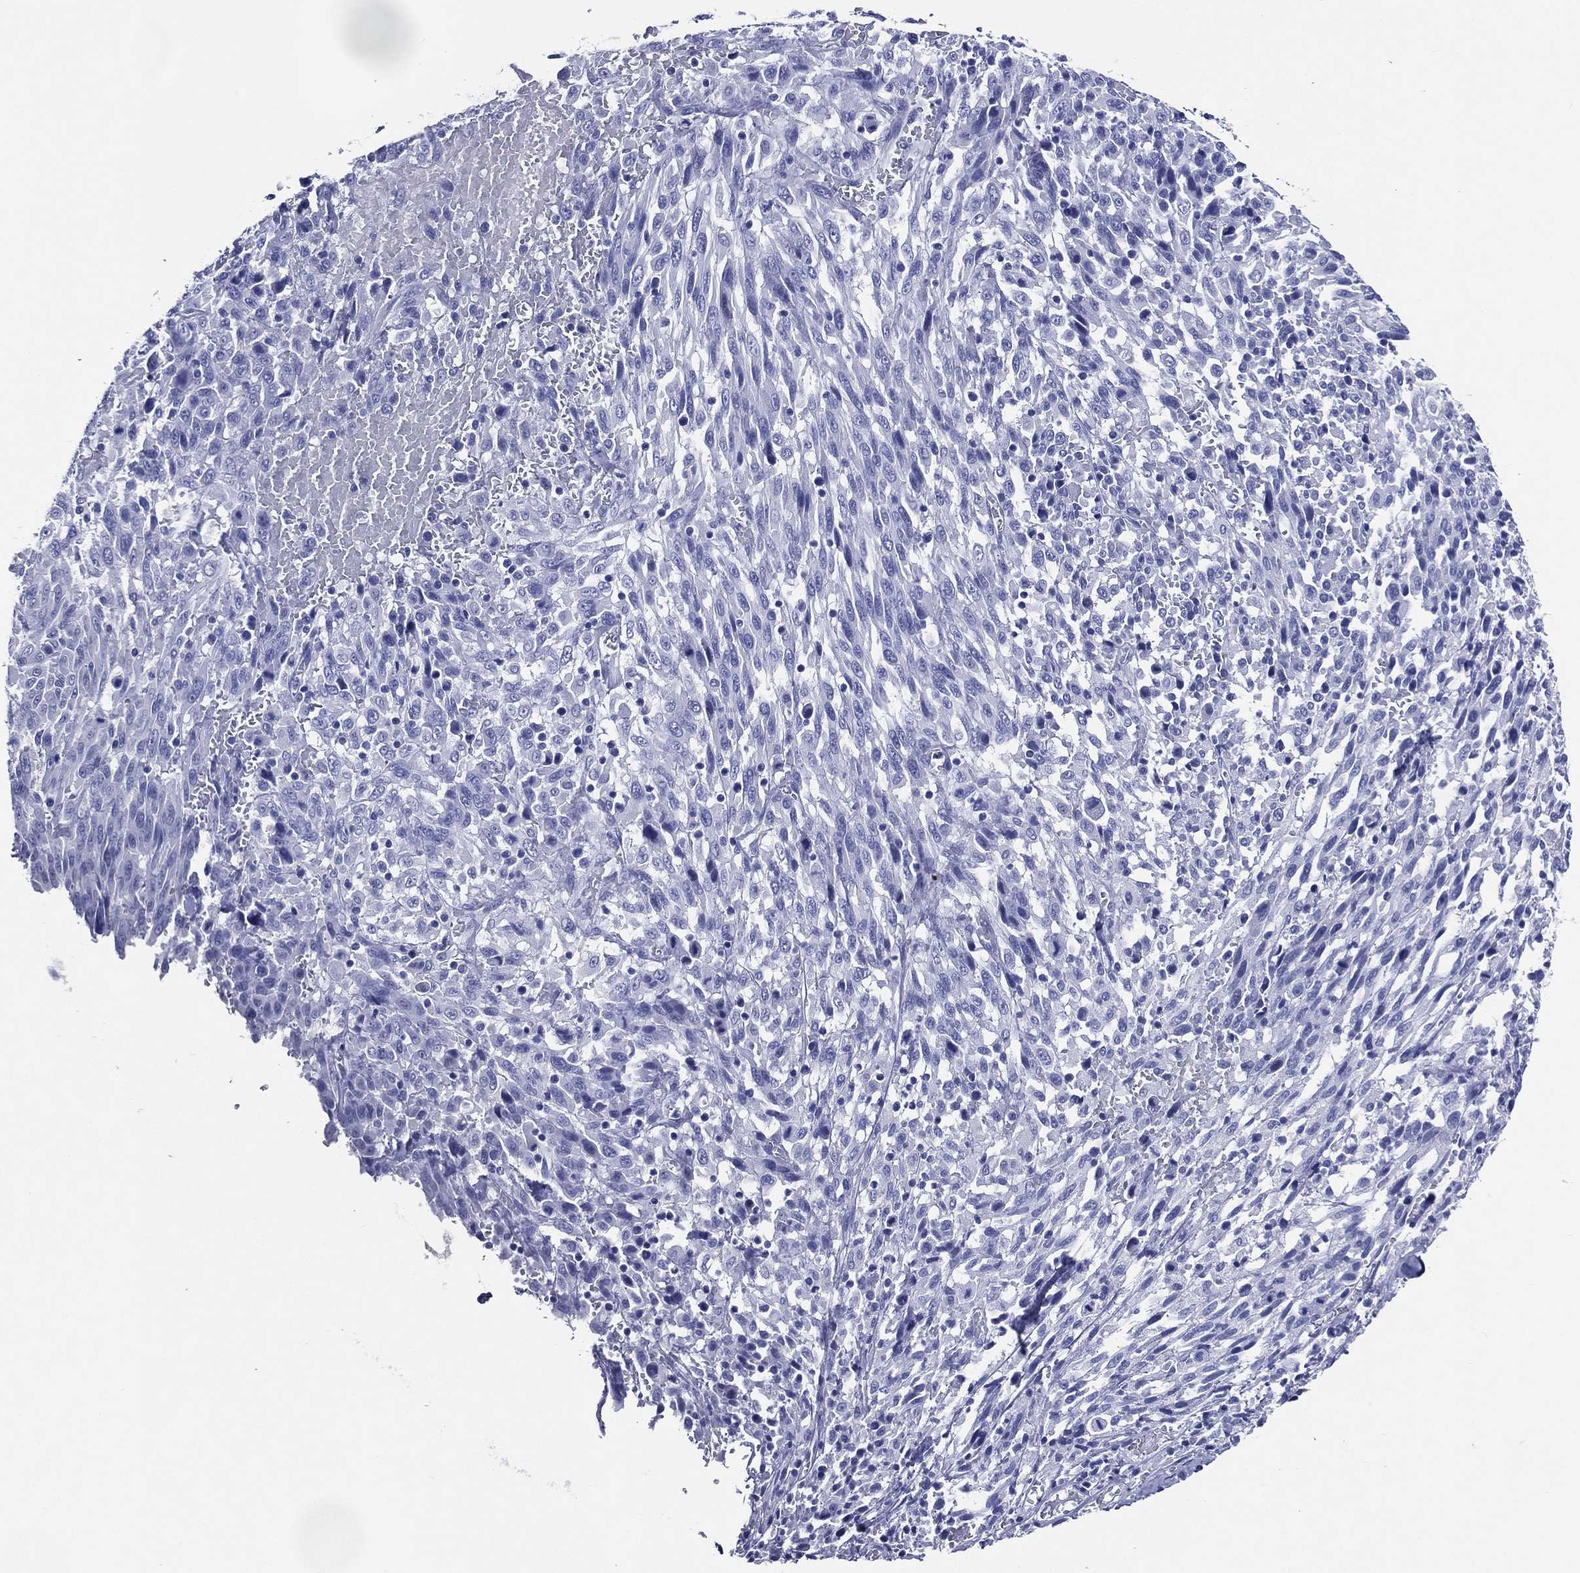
{"staining": {"intensity": "negative", "quantity": "none", "location": "none"}, "tissue": "melanoma", "cell_type": "Tumor cells", "image_type": "cancer", "snomed": [{"axis": "morphology", "description": "Malignant melanoma, NOS"}, {"axis": "topography", "description": "Skin"}], "caption": "An immunohistochemistry (IHC) photomicrograph of melanoma is shown. There is no staining in tumor cells of melanoma.", "gene": "ACE2", "patient": {"sex": "female", "age": 91}}